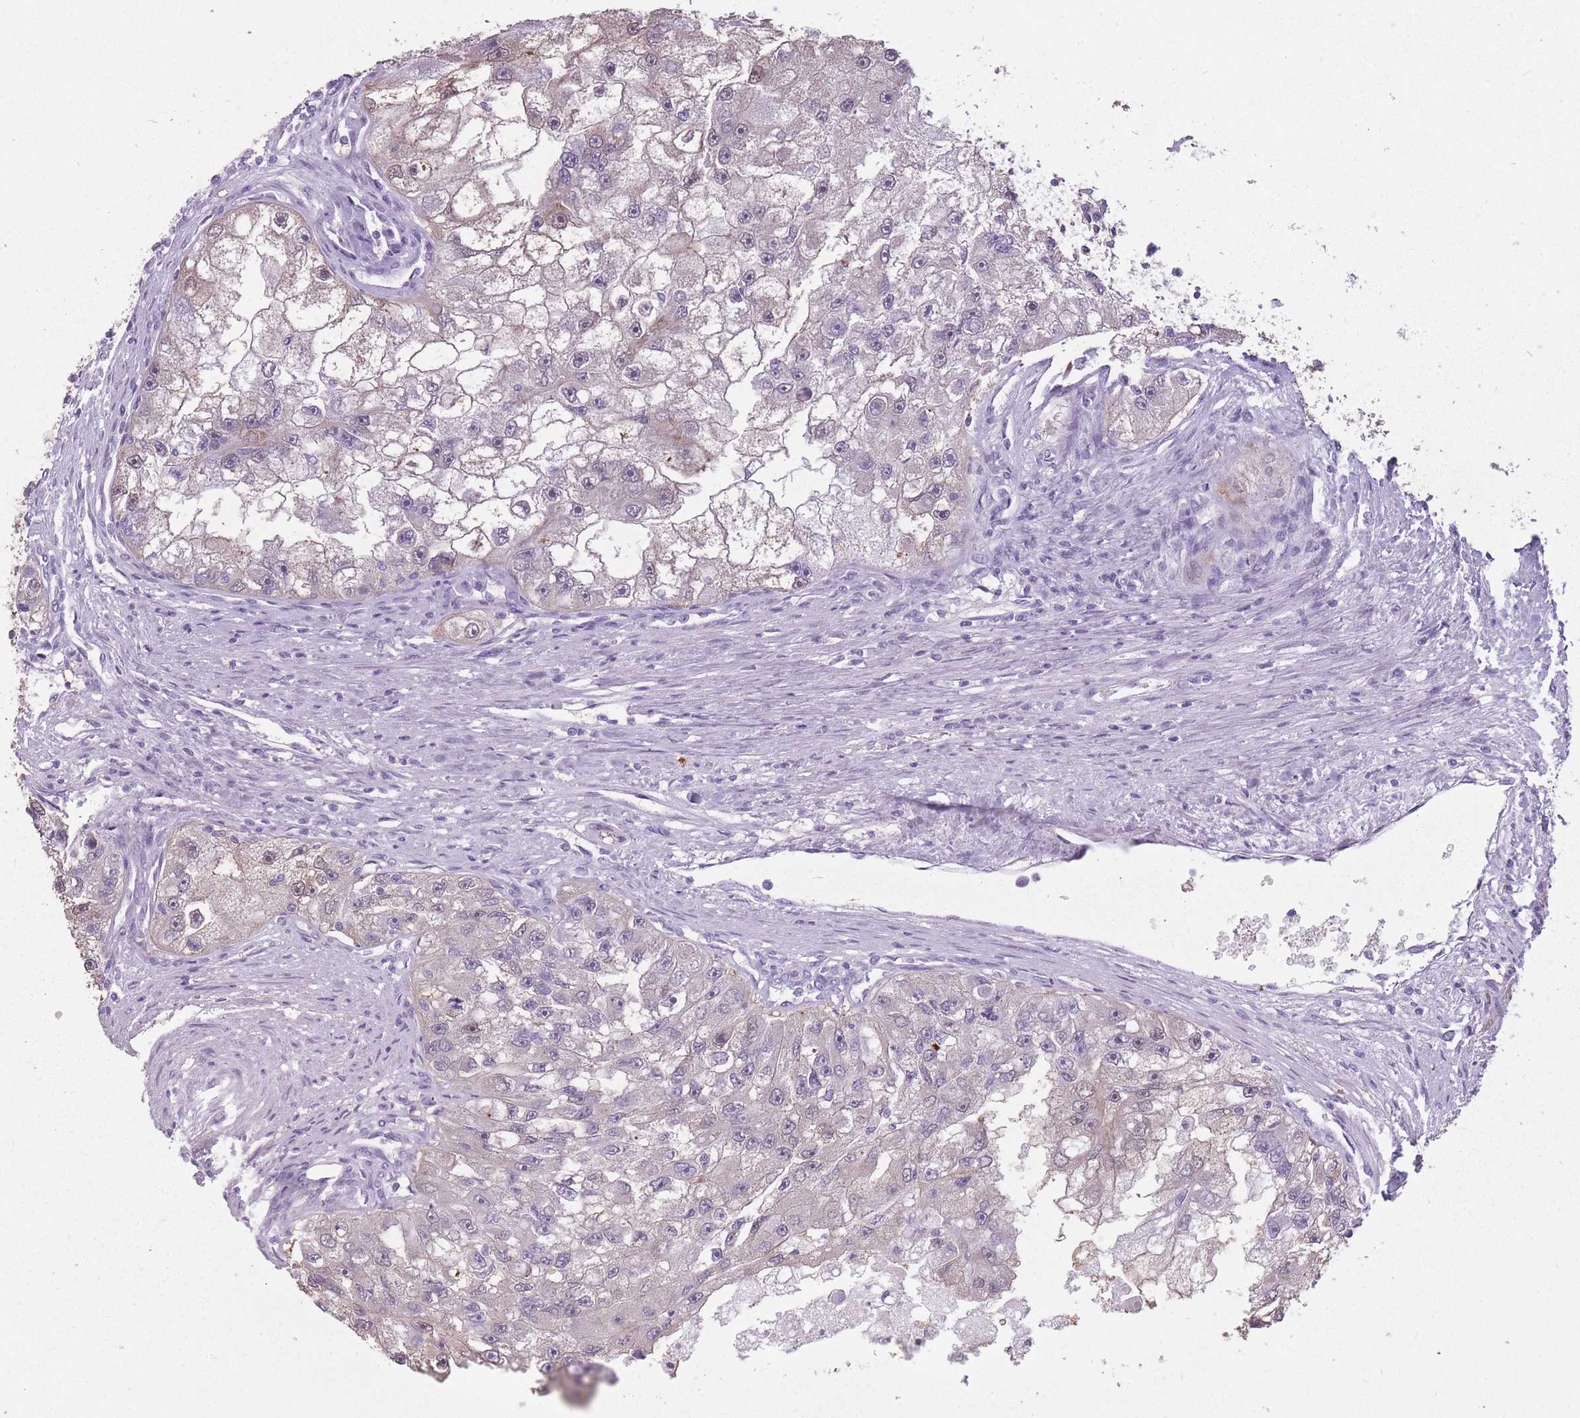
{"staining": {"intensity": "weak", "quantity": "<25%", "location": "cytoplasmic/membranous"}, "tissue": "renal cancer", "cell_type": "Tumor cells", "image_type": "cancer", "snomed": [{"axis": "morphology", "description": "Adenocarcinoma, NOS"}, {"axis": "topography", "description": "Kidney"}], "caption": "This is a image of immunohistochemistry (IHC) staining of renal cancer (adenocarcinoma), which shows no staining in tumor cells.", "gene": "OR7C1", "patient": {"sex": "male", "age": 63}}